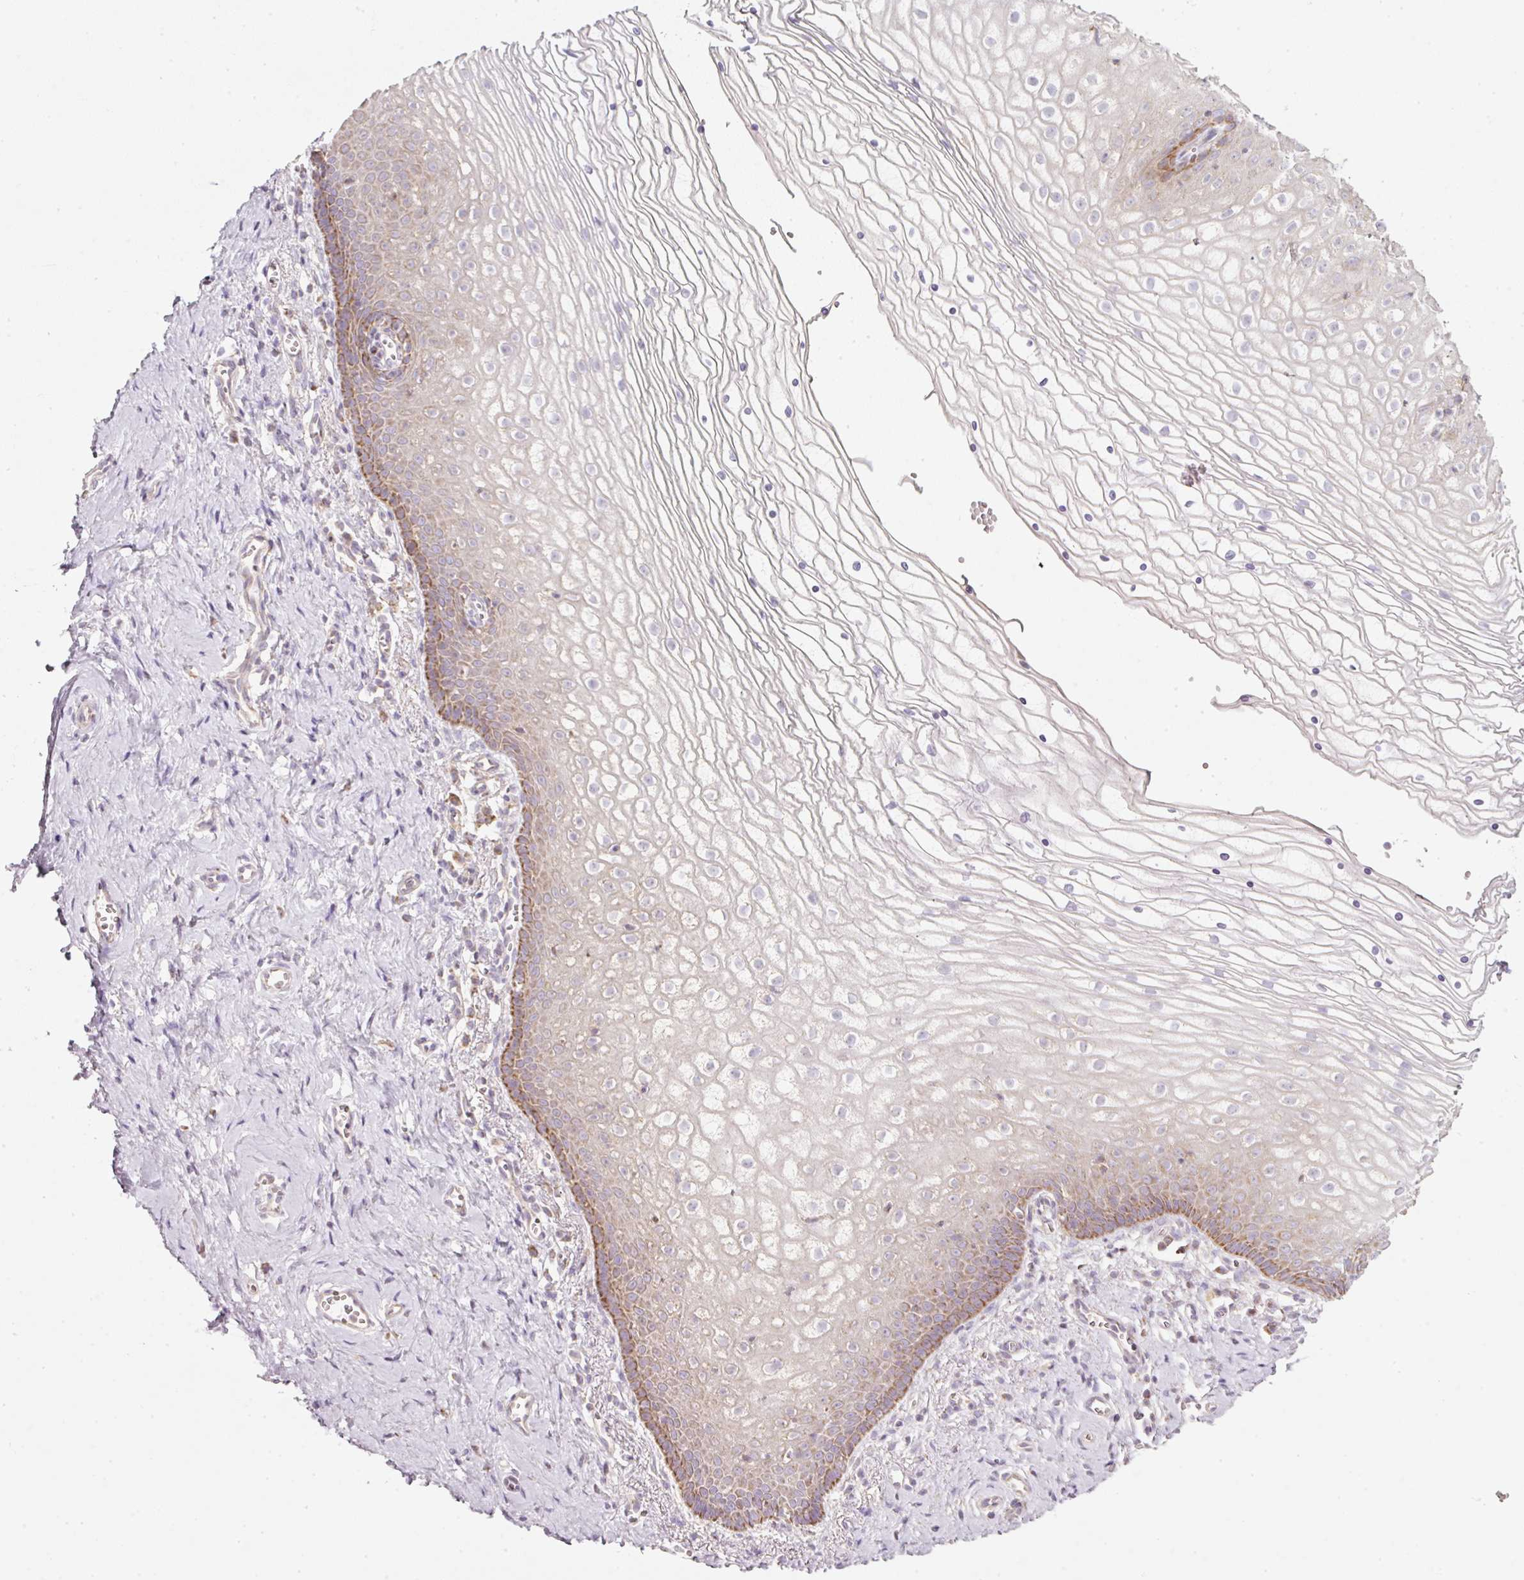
{"staining": {"intensity": "moderate", "quantity": "25%-75%", "location": "cytoplasmic/membranous"}, "tissue": "vagina", "cell_type": "Squamous epithelial cells", "image_type": "normal", "snomed": [{"axis": "morphology", "description": "Normal tissue, NOS"}, {"axis": "topography", "description": "Vagina"}], "caption": "Immunohistochemistry (IHC) (DAB (3,3'-diaminobenzidine)) staining of benign vagina displays moderate cytoplasmic/membranous protein expression in about 25%-75% of squamous epithelial cells. (DAB (3,3'-diaminobenzidine) = brown stain, brightfield microscopy at high magnification).", "gene": "NDUFA1", "patient": {"sex": "female", "age": 56}}